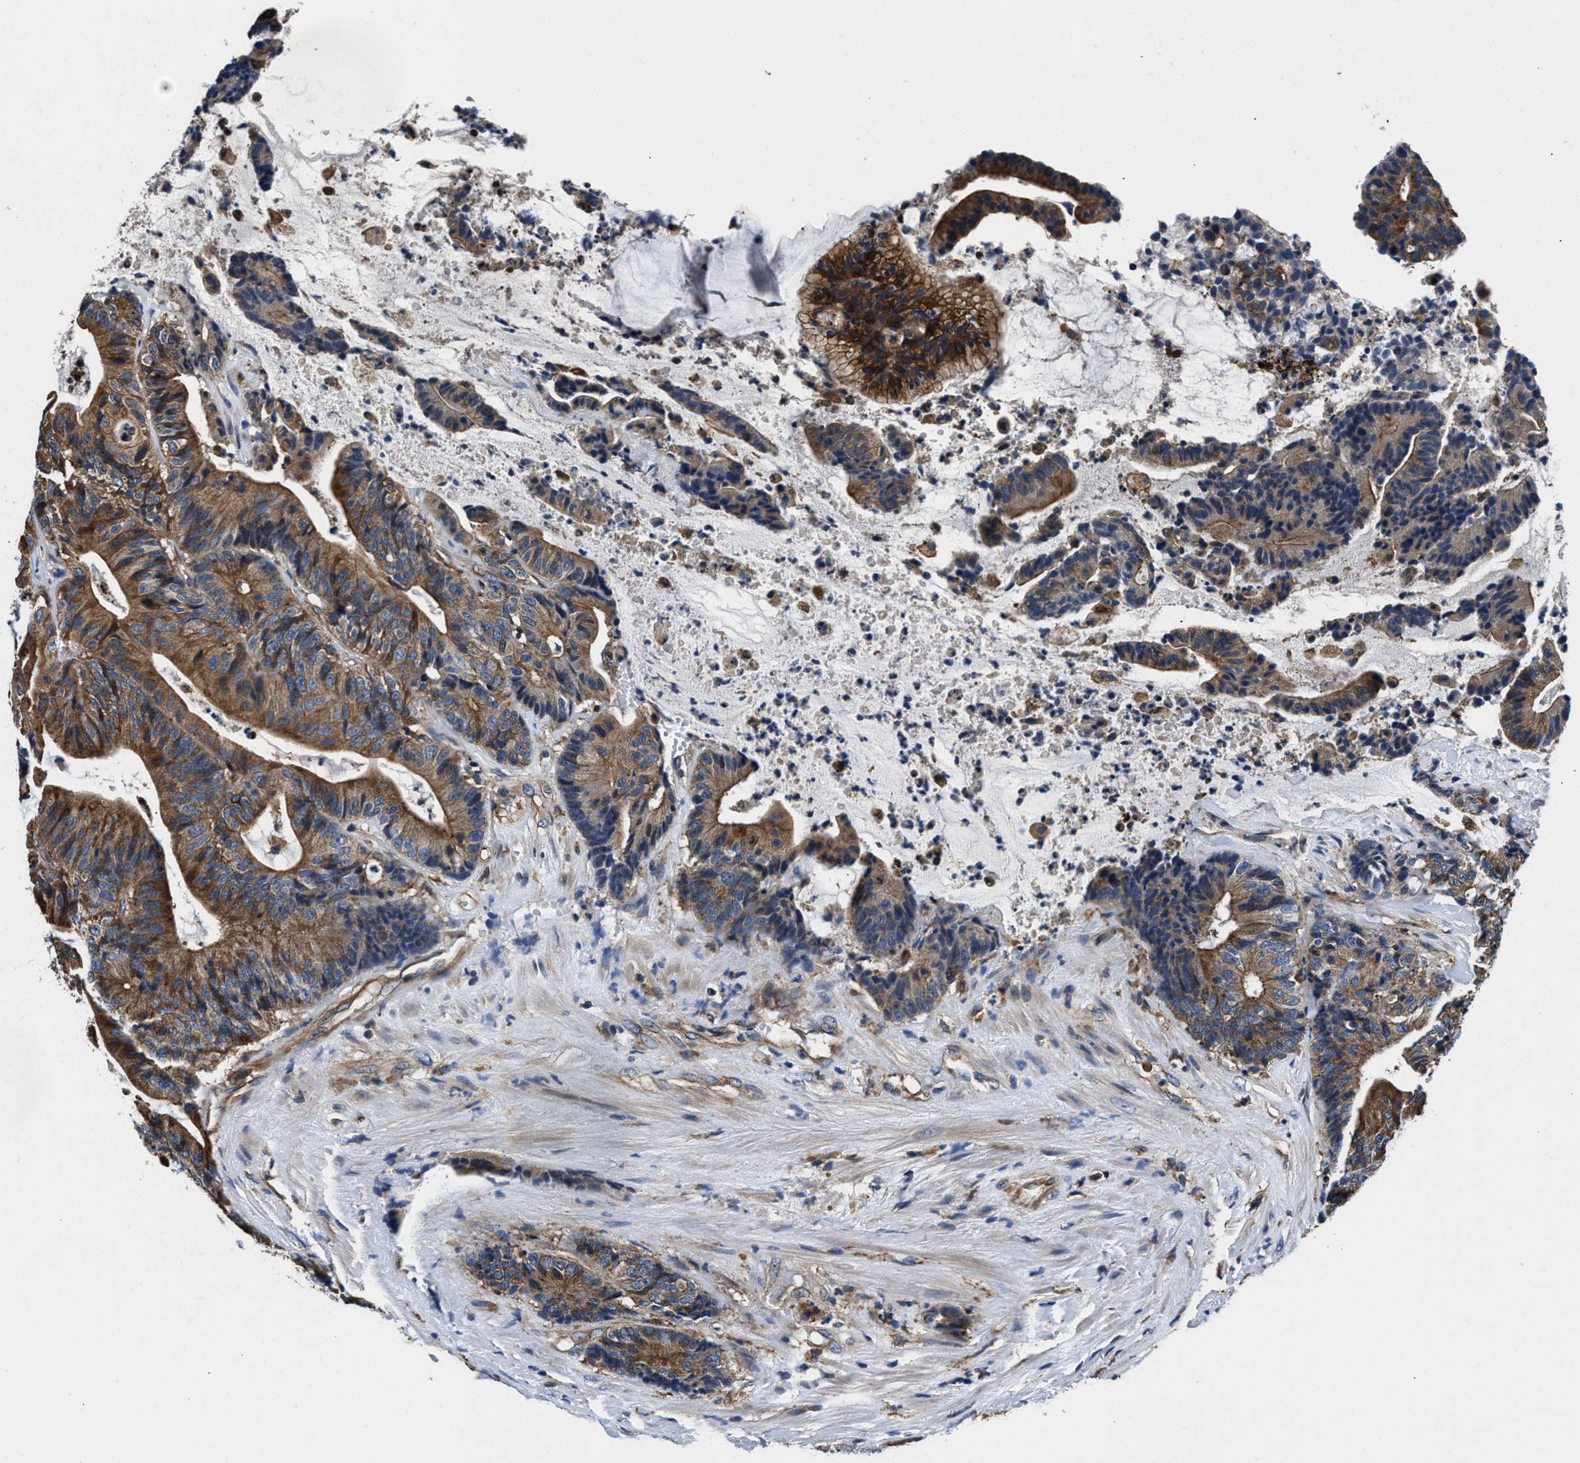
{"staining": {"intensity": "moderate", "quantity": ">75%", "location": "cytoplasmic/membranous"}, "tissue": "colorectal cancer", "cell_type": "Tumor cells", "image_type": "cancer", "snomed": [{"axis": "morphology", "description": "Adenocarcinoma, NOS"}, {"axis": "topography", "description": "Colon"}], "caption": "DAB immunohistochemical staining of human colorectal adenocarcinoma demonstrates moderate cytoplasmic/membranous protein expression in approximately >75% of tumor cells.", "gene": "PPP1R9B", "patient": {"sex": "female", "age": 84}}